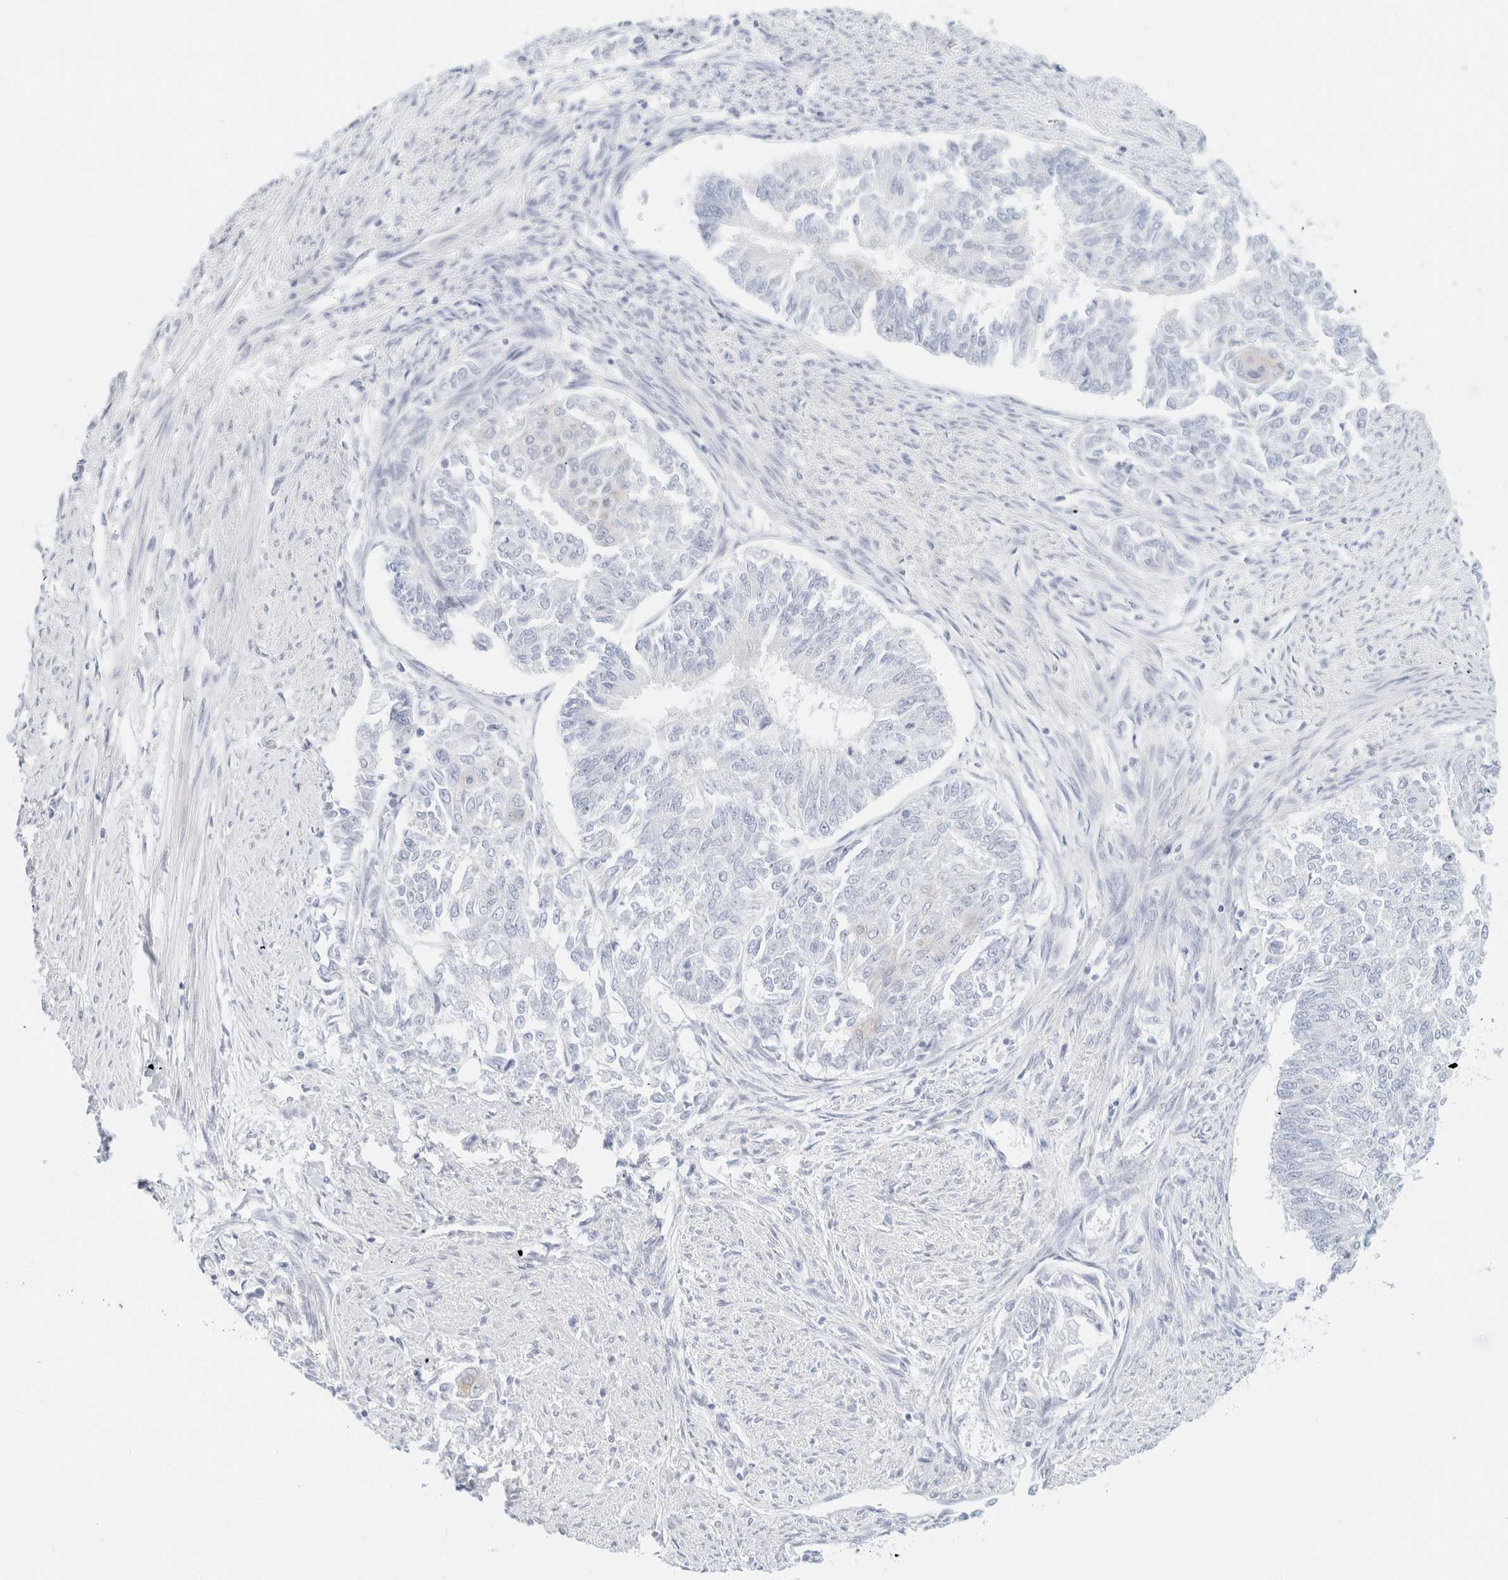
{"staining": {"intensity": "negative", "quantity": "none", "location": "none"}, "tissue": "endometrial cancer", "cell_type": "Tumor cells", "image_type": "cancer", "snomed": [{"axis": "morphology", "description": "Adenocarcinoma, NOS"}, {"axis": "topography", "description": "Endometrium"}], "caption": "Immunohistochemistry (IHC) image of neoplastic tissue: human endometrial cancer (adenocarcinoma) stained with DAB exhibits no significant protein positivity in tumor cells. (Immunohistochemistry, brightfield microscopy, high magnification).", "gene": "KRT20", "patient": {"sex": "female", "age": 32}}